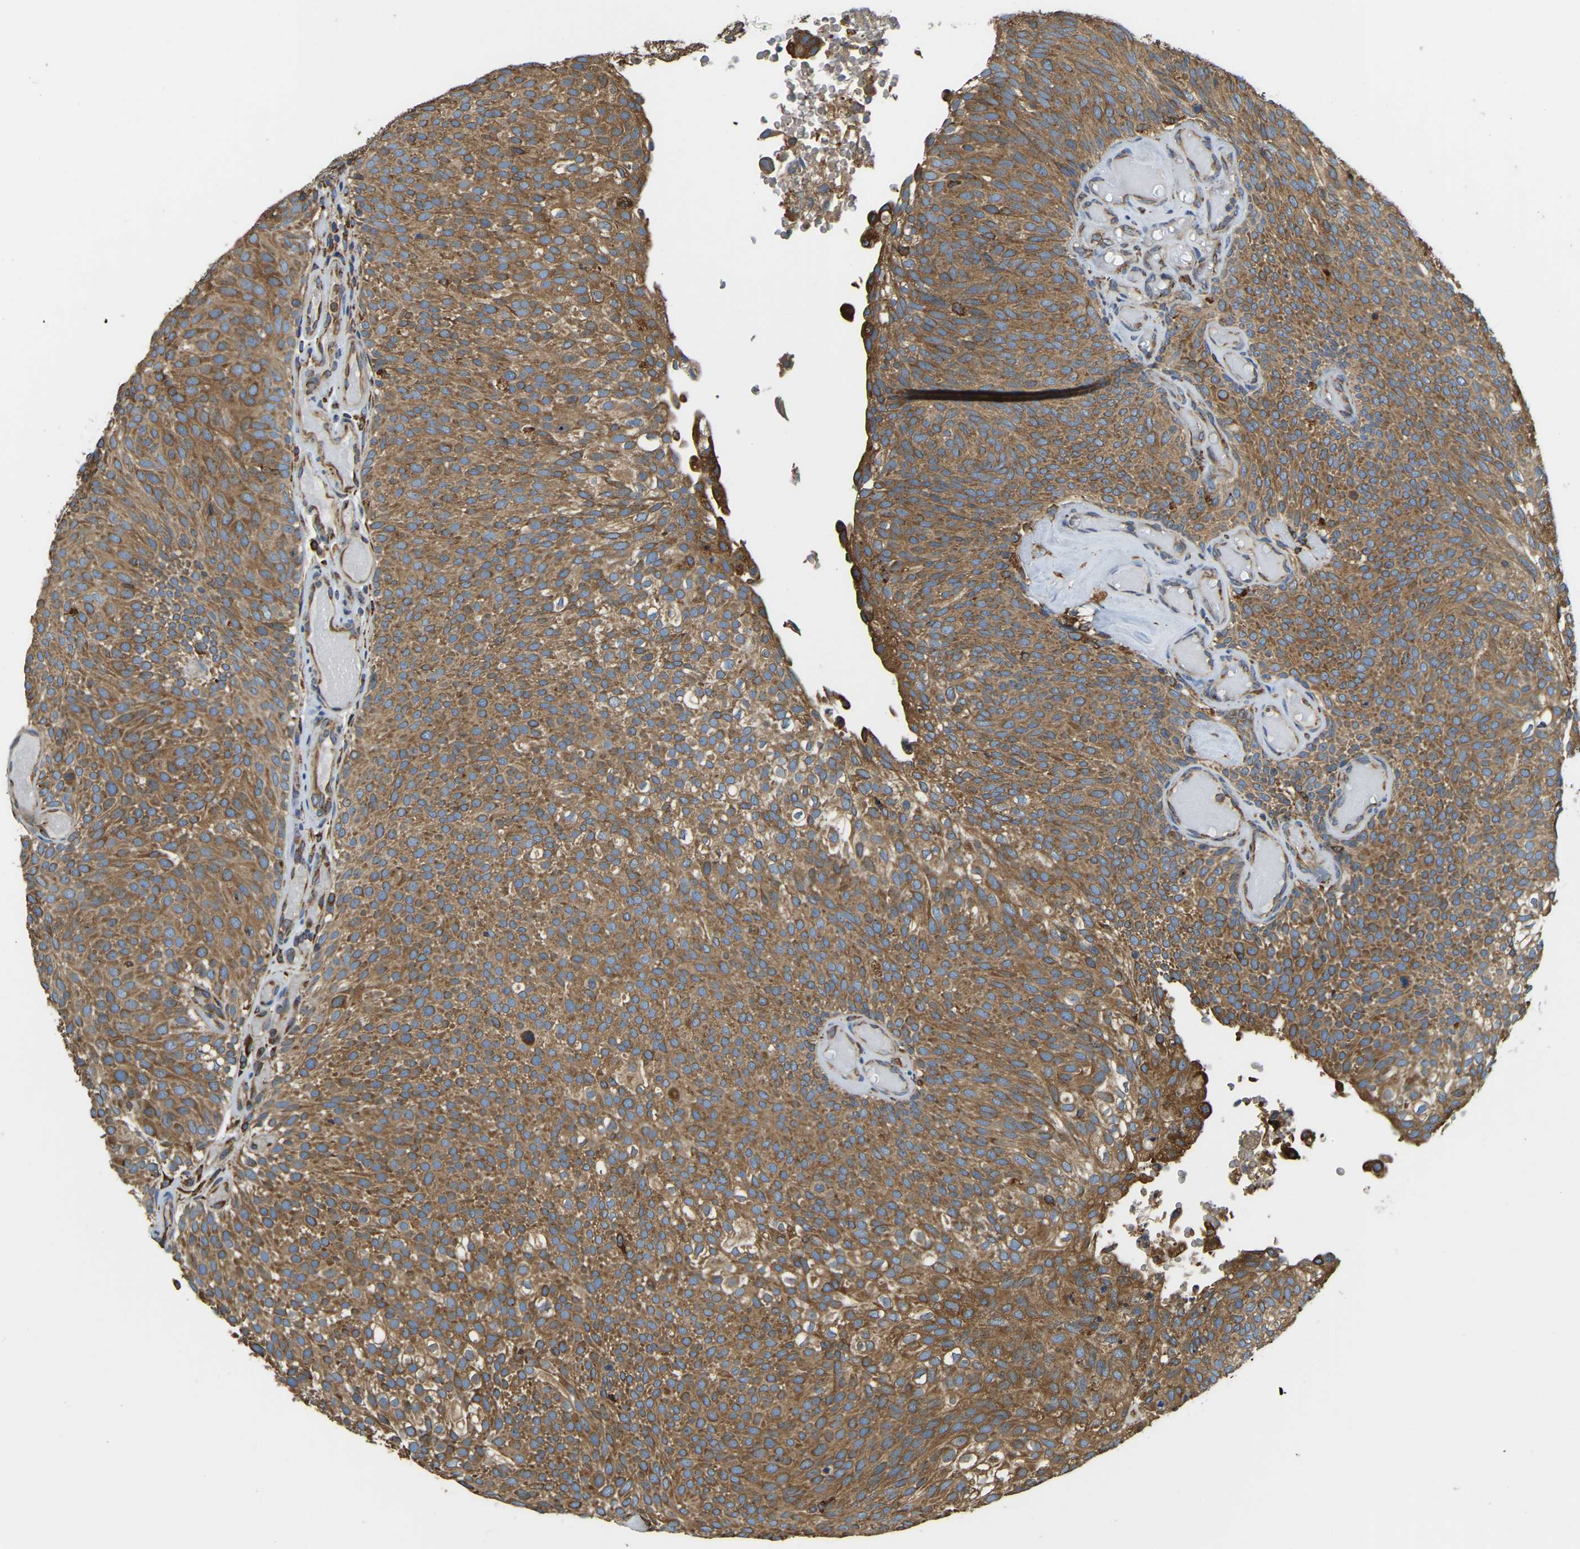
{"staining": {"intensity": "moderate", "quantity": ">75%", "location": "cytoplasmic/membranous"}, "tissue": "urothelial cancer", "cell_type": "Tumor cells", "image_type": "cancer", "snomed": [{"axis": "morphology", "description": "Urothelial carcinoma, Low grade"}, {"axis": "topography", "description": "Urinary bladder"}], "caption": "Protein expression analysis of human urothelial cancer reveals moderate cytoplasmic/membranous positivity in approximately >75% of tumor cells. (brown staining indicates protein expression, while blue staining denotes nuclei).", "gene": "RNF115", "patient": {"sex": "male", "age": 78}}